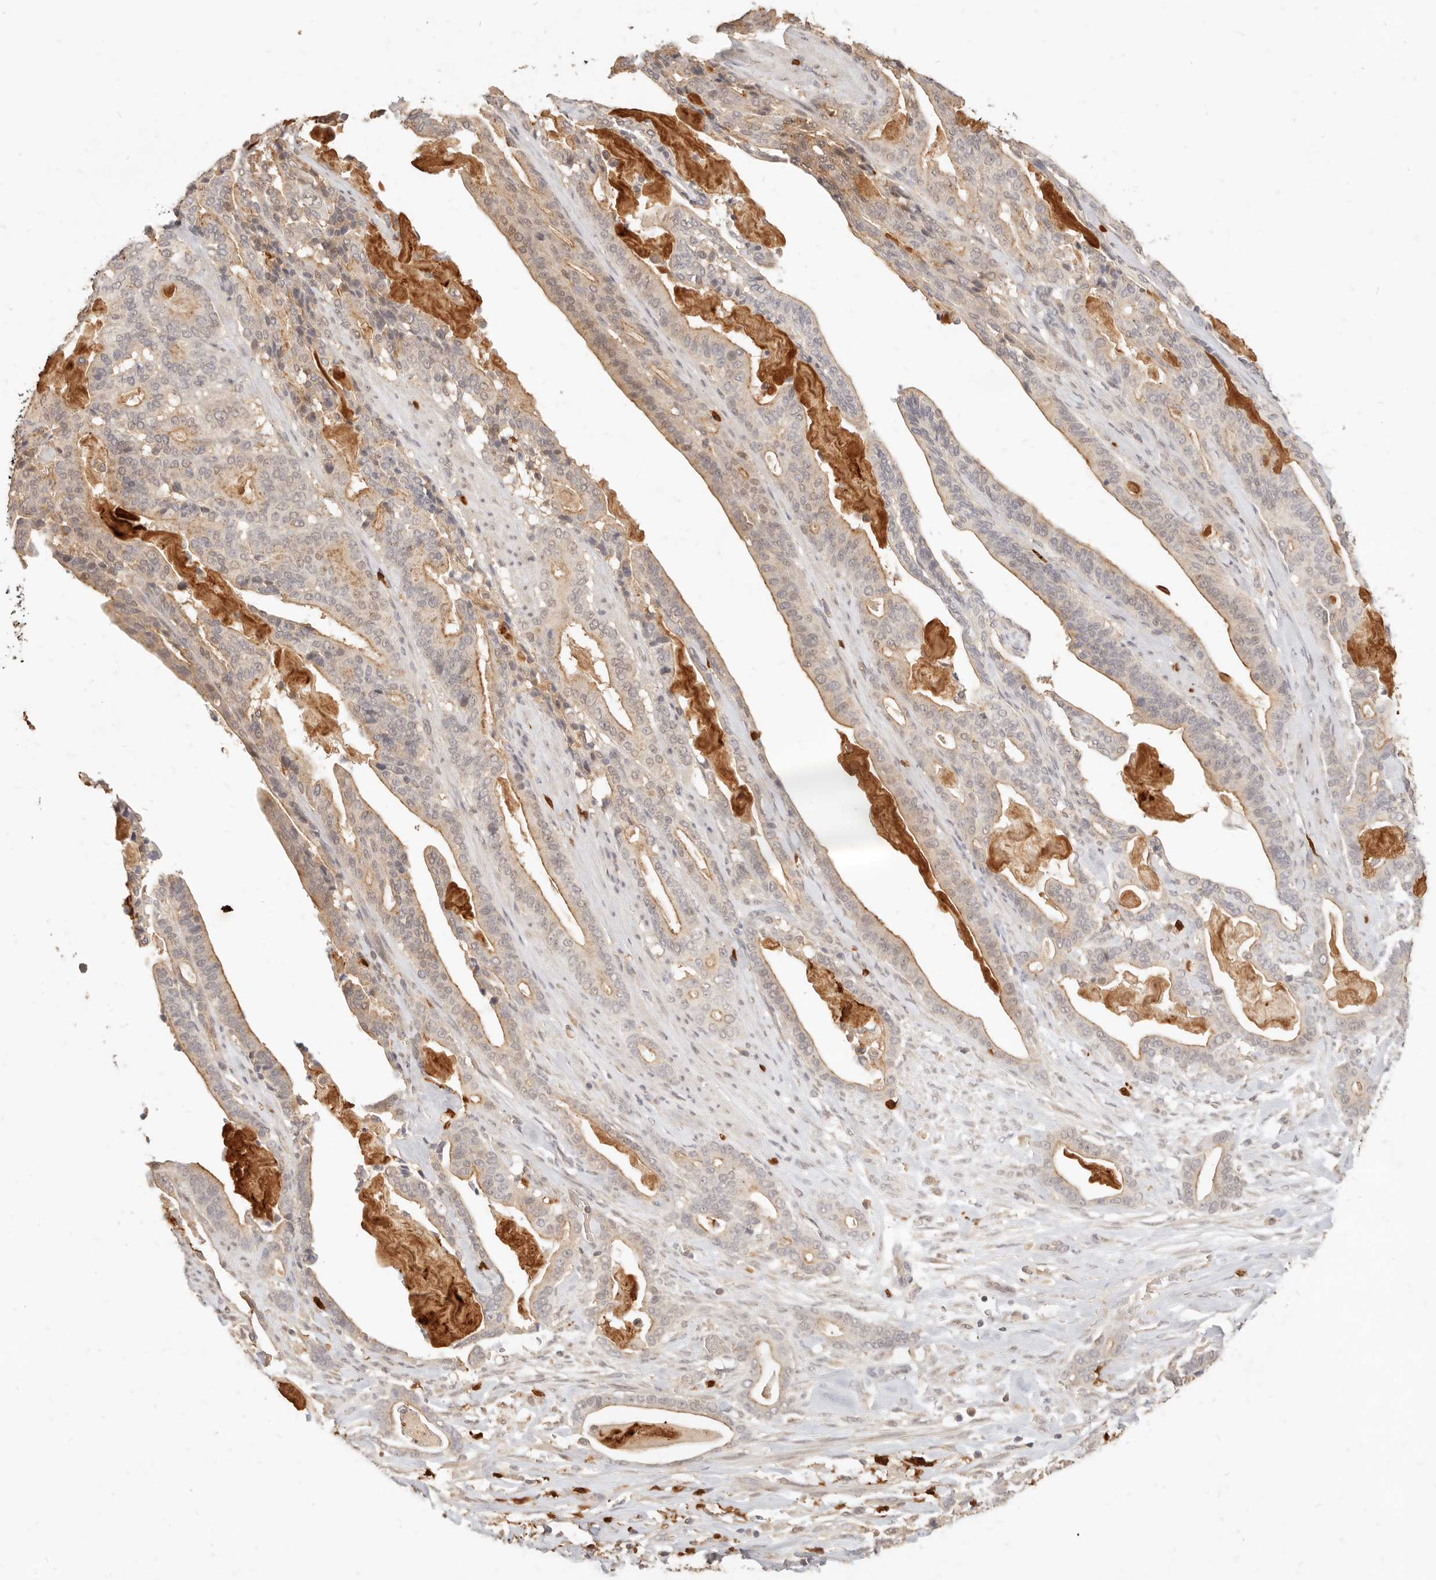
{"staining": {"intensity": "weak", "quantity": "25%-75%", "location": "cytoplasmic/membranous"}, "tissue": "pancreatic cancer", "cell_type": "Tumor cells", "image_type": "cancer", "snomed": [{"axis": "morphology", "description": "Adenocarcinoma, NOS"}, {"axis": "topography", "description": "Pancreas"}], "caption": "This is a micrograph of immunohistochemistry (IHC) staining of pancreatic cancer, which shows weak expression in the cytoplasmic/membranous of tumor cells.", "gene": "TMTC2", "patient": {"sex": "male", "age": 63}}